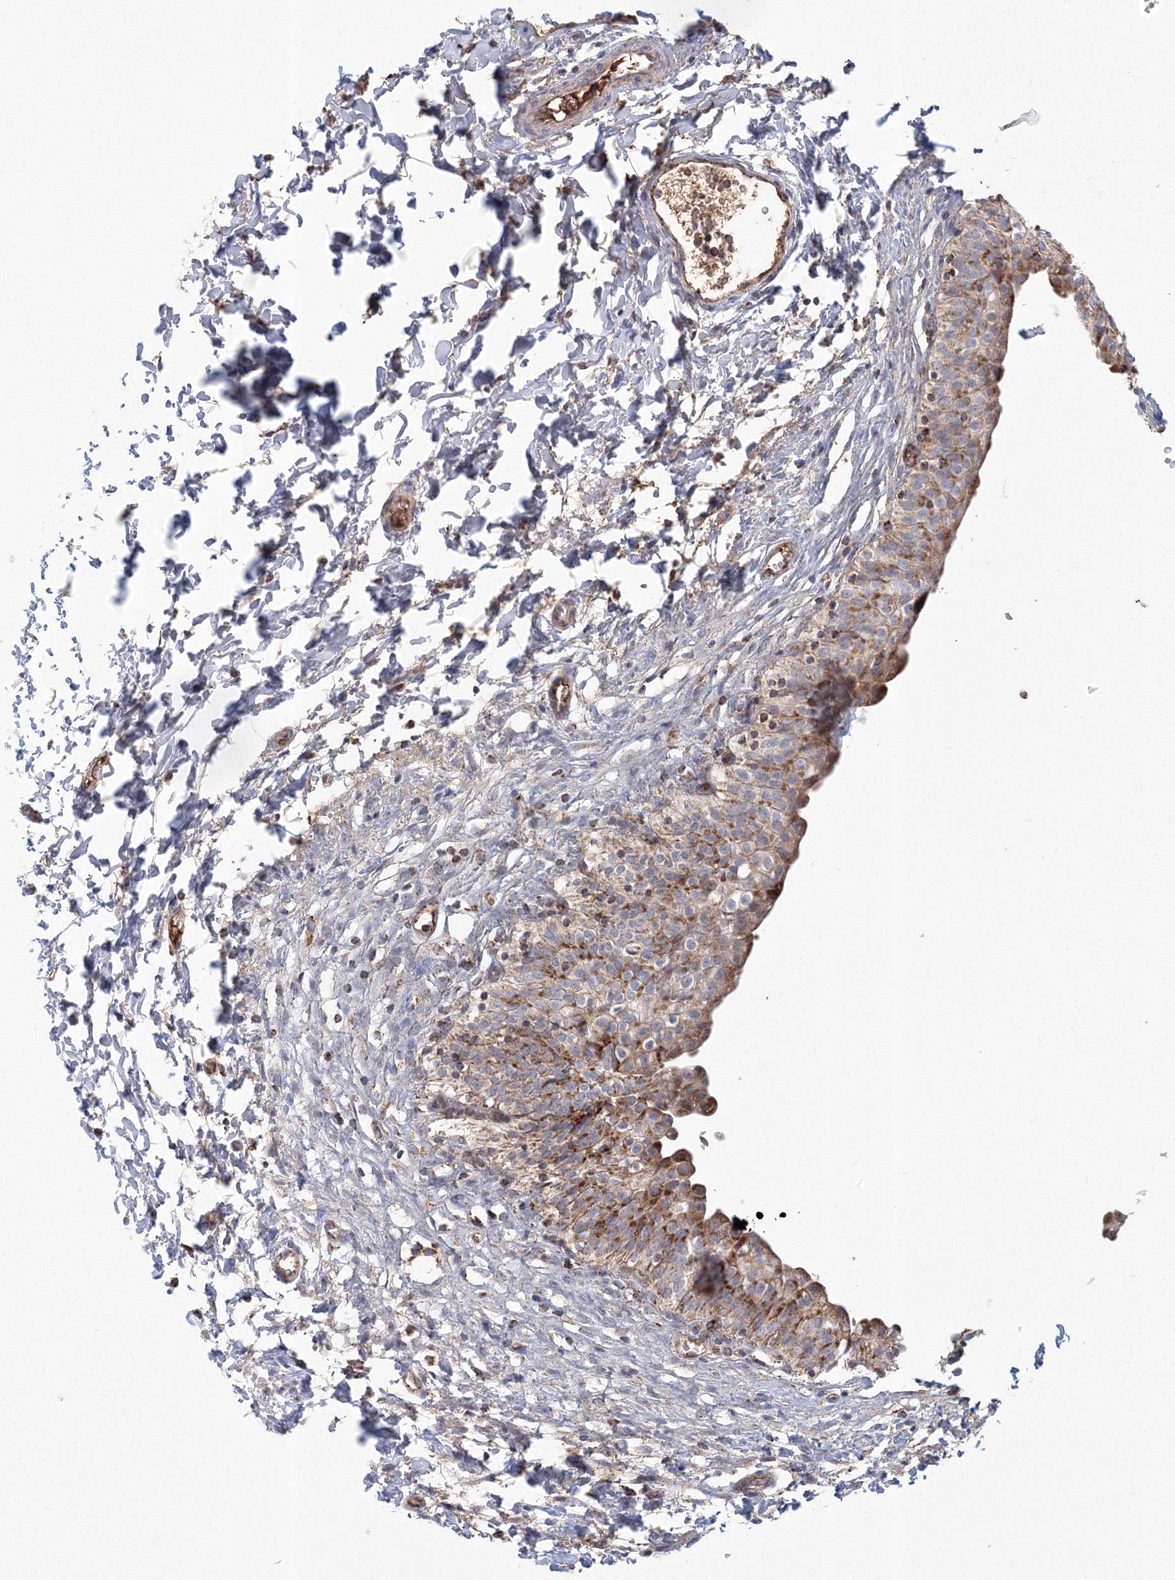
{"staining": {"intensity": "moderate", "quantity": ">75%", "location": "cytoplasmic/membranous"}, "tissue": "urinary bladder", "cell_type": "Urothelial cells", "image_type": "normal", "snomed": [{"axis": "morphology", "description": "Normal tissue, NOS"}, {"axis": "topography", "description": "Urinary bladder"}], "caption": "Benign urinary bladder was stained to show a protein in brown. There is medium levels of moderate cytoplasmic/membranous expression in approximately >75% of urothelial cells. (Stains: DAB (3,3'-diaminobenzidine) in brown, nuclei in blue, Microscopy: brightfield microscopy at high magnification).", "gene": "GRPEL1", "patient": {"sex": "male", "age": 55}}